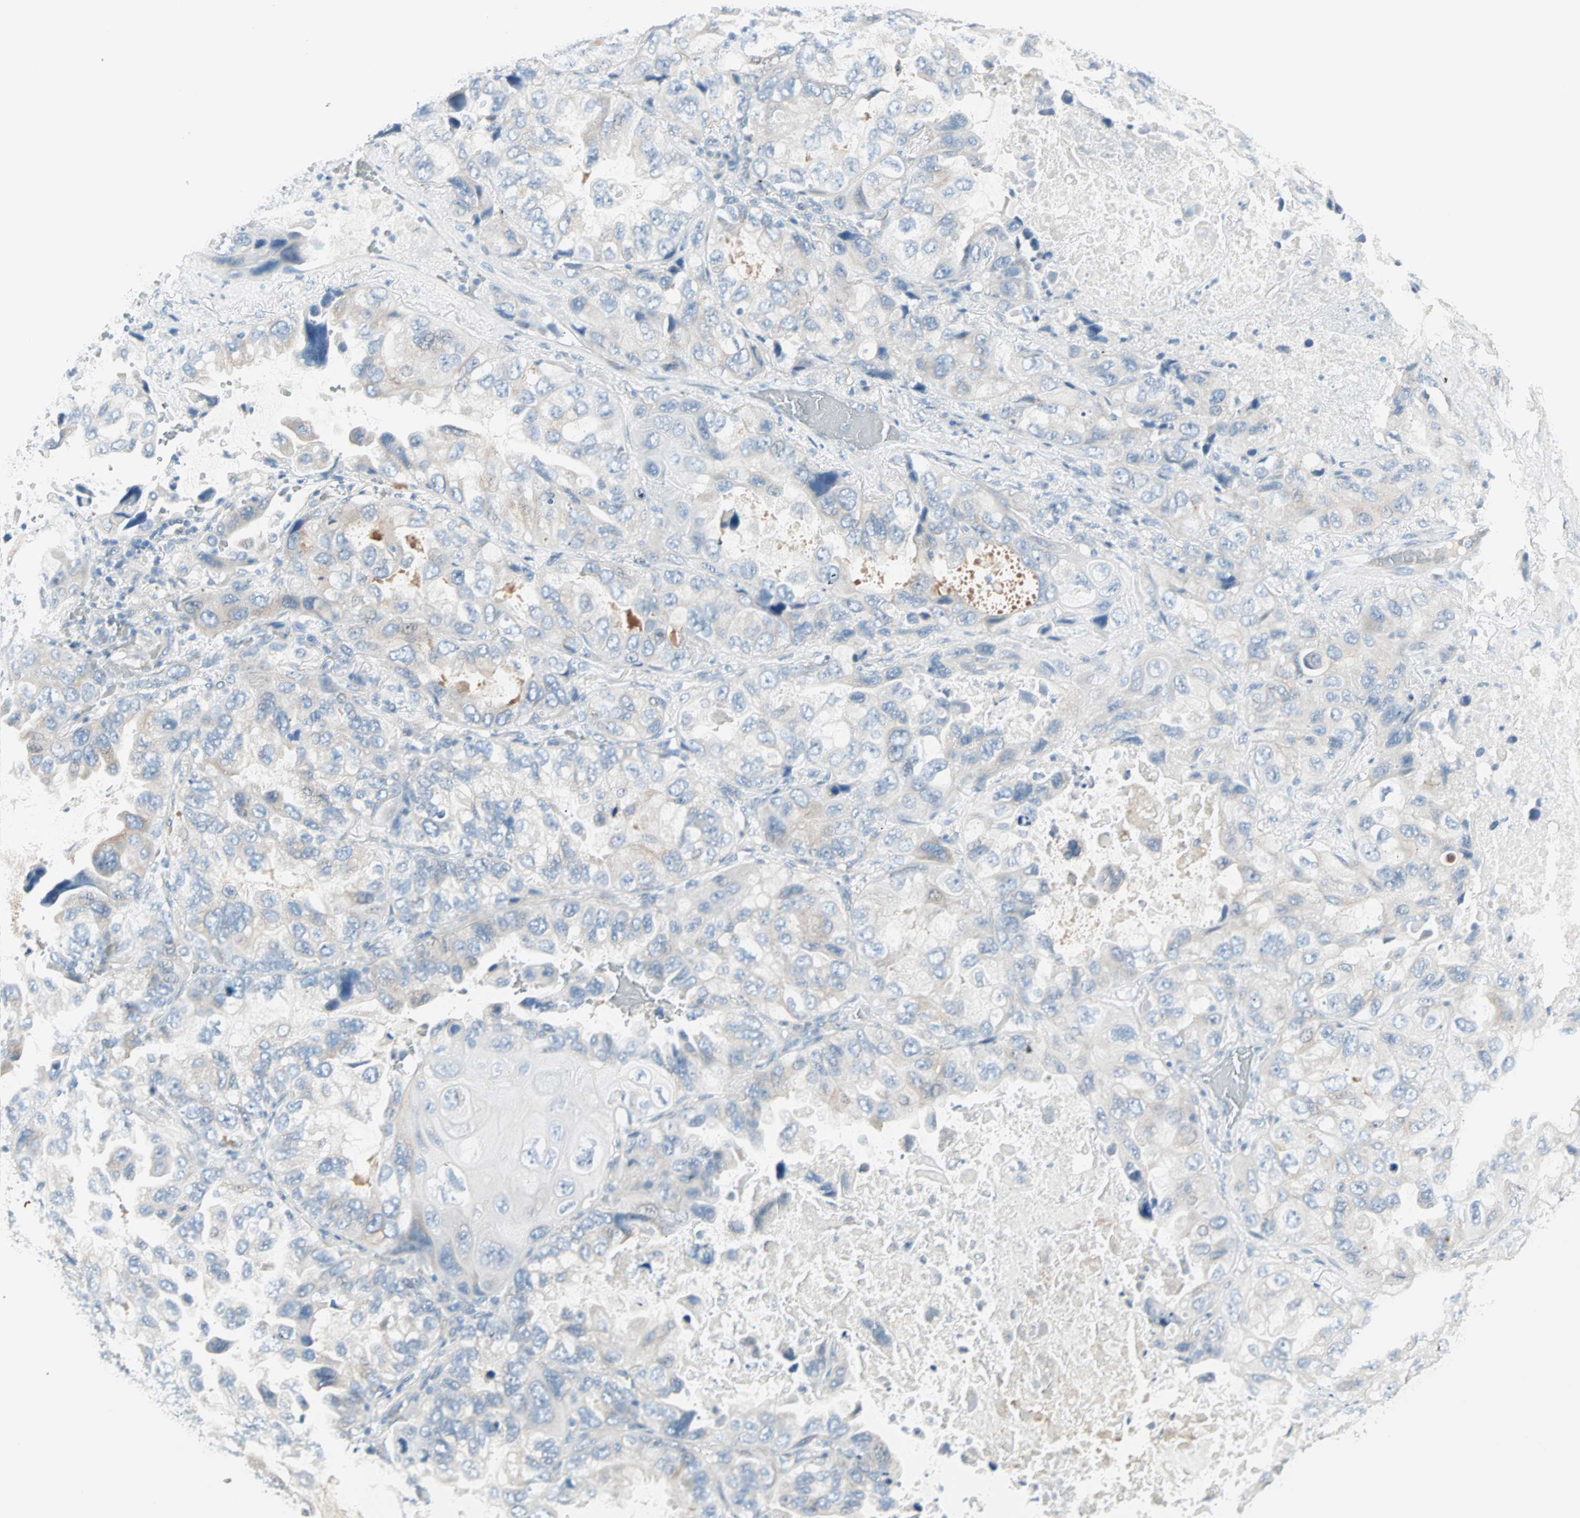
{"staining": {"intensity": "negative", "quantity": "none", "location": "none"}, "tissue": "lung cancer", "cell_type": "Tumor cells", "image_type": "cancer", "snomed": [{"axis": "morphology", "description": "Squamous cell carcinoma, NOS"}, {"axis": "topography", "description": "Lung"}], "caption": "The histopathology image shows no significant expression in tumor cells of lung cancer (squamous cell carcinoma).", "gene": "SULT1C2", "patient": {"sex": "female", "age": 73}}